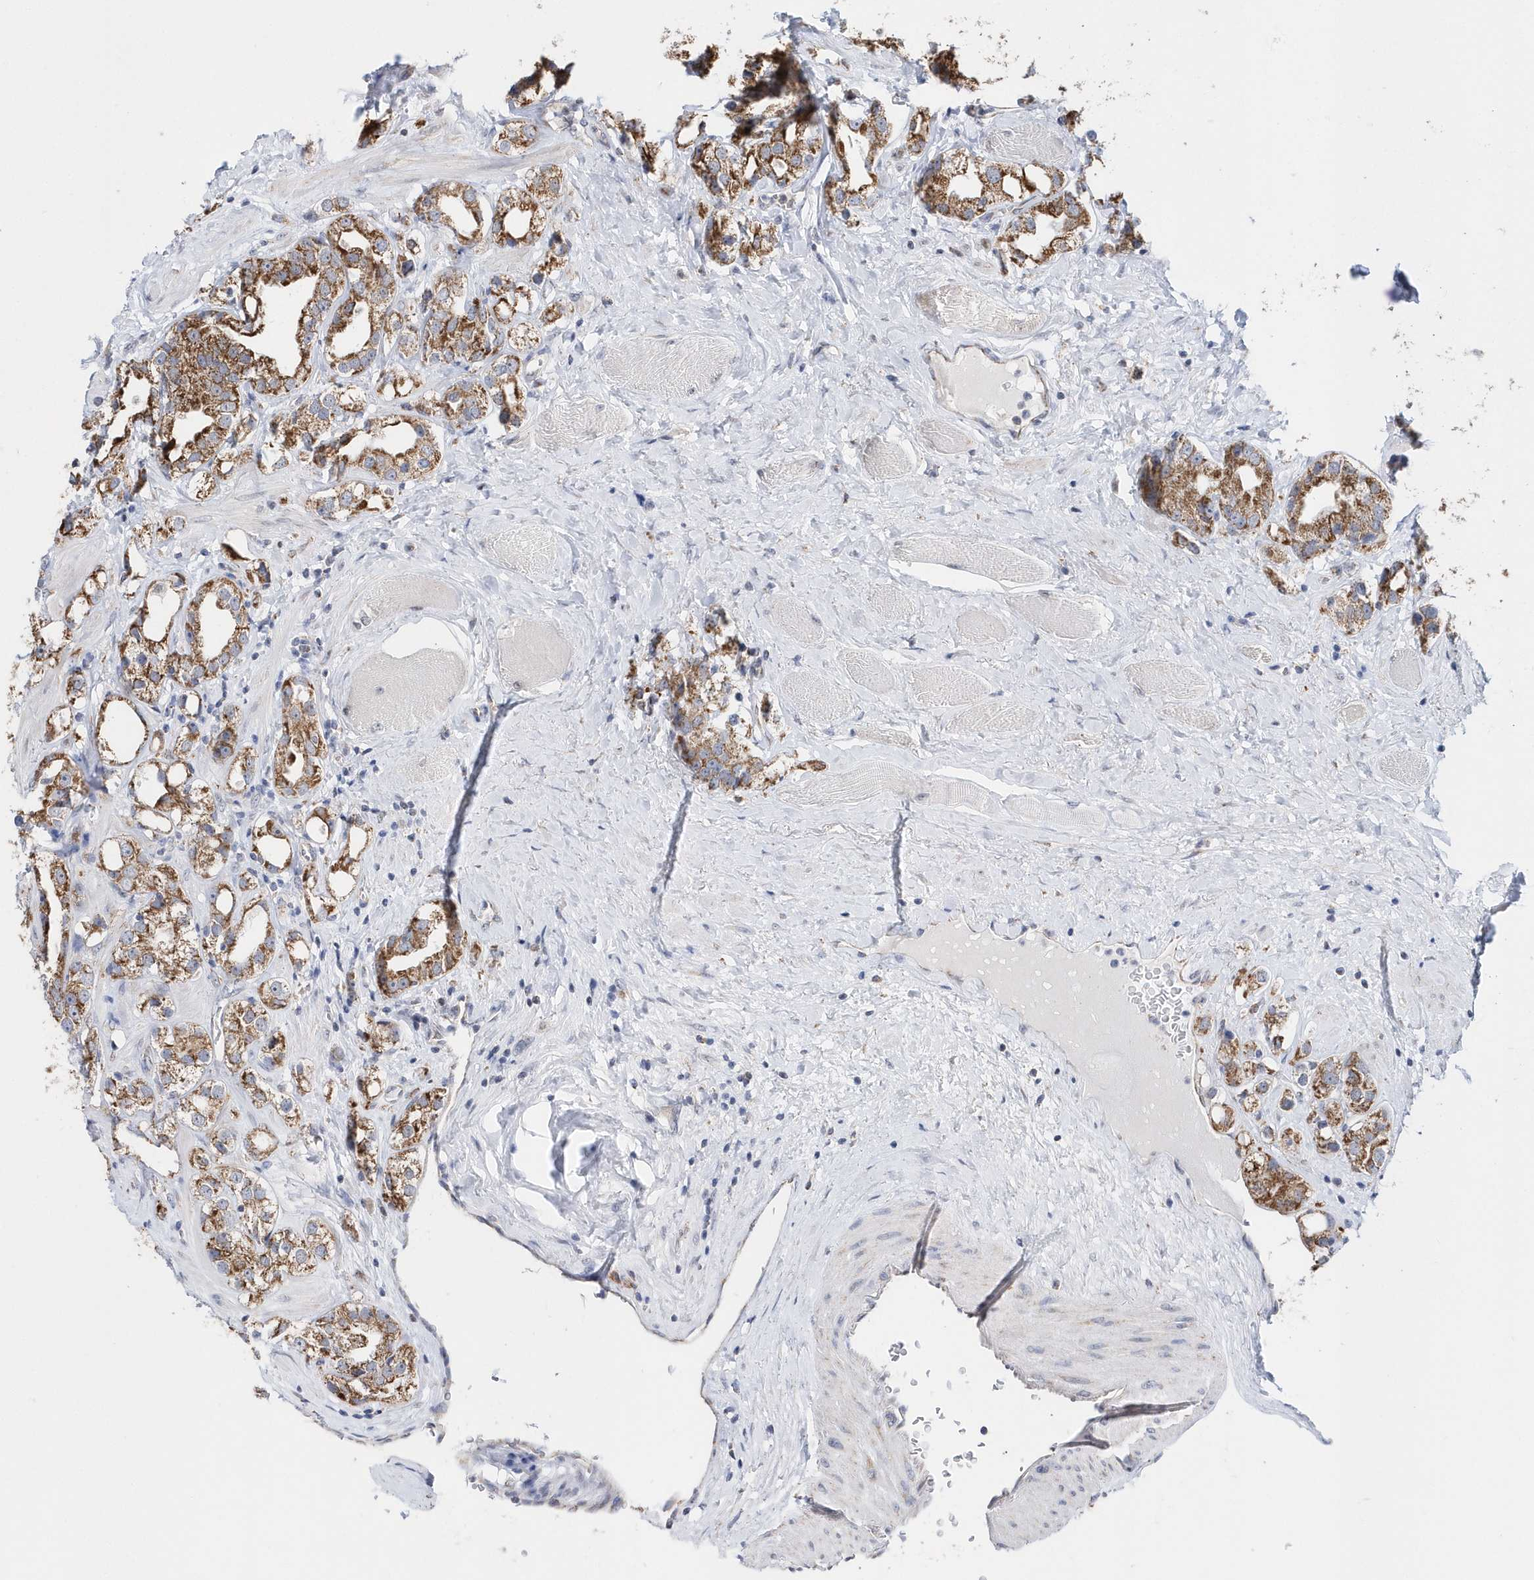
{"staining": {"intensity": "moderate", "quantity": ">75%", "location": "cytoplasmic/membranous"}, "tissue": "prostate cancer", "cell_type": "Tumor cells", "image_type": "cancer", "snomed": [{"axis": "morphology", "description": "Adenocarcinoma, NOS"}, {"axis": "topography", "description": "Prostate"}], "caption": "A histopathology image showing moderate cytoplasmic/membranous expression in about >75% of tumor cells in prostate cancer, as visualized by brown immunohistochemical staining.", "gene": "SPATA5", "patient": {"sex": "male", "age": 79}}